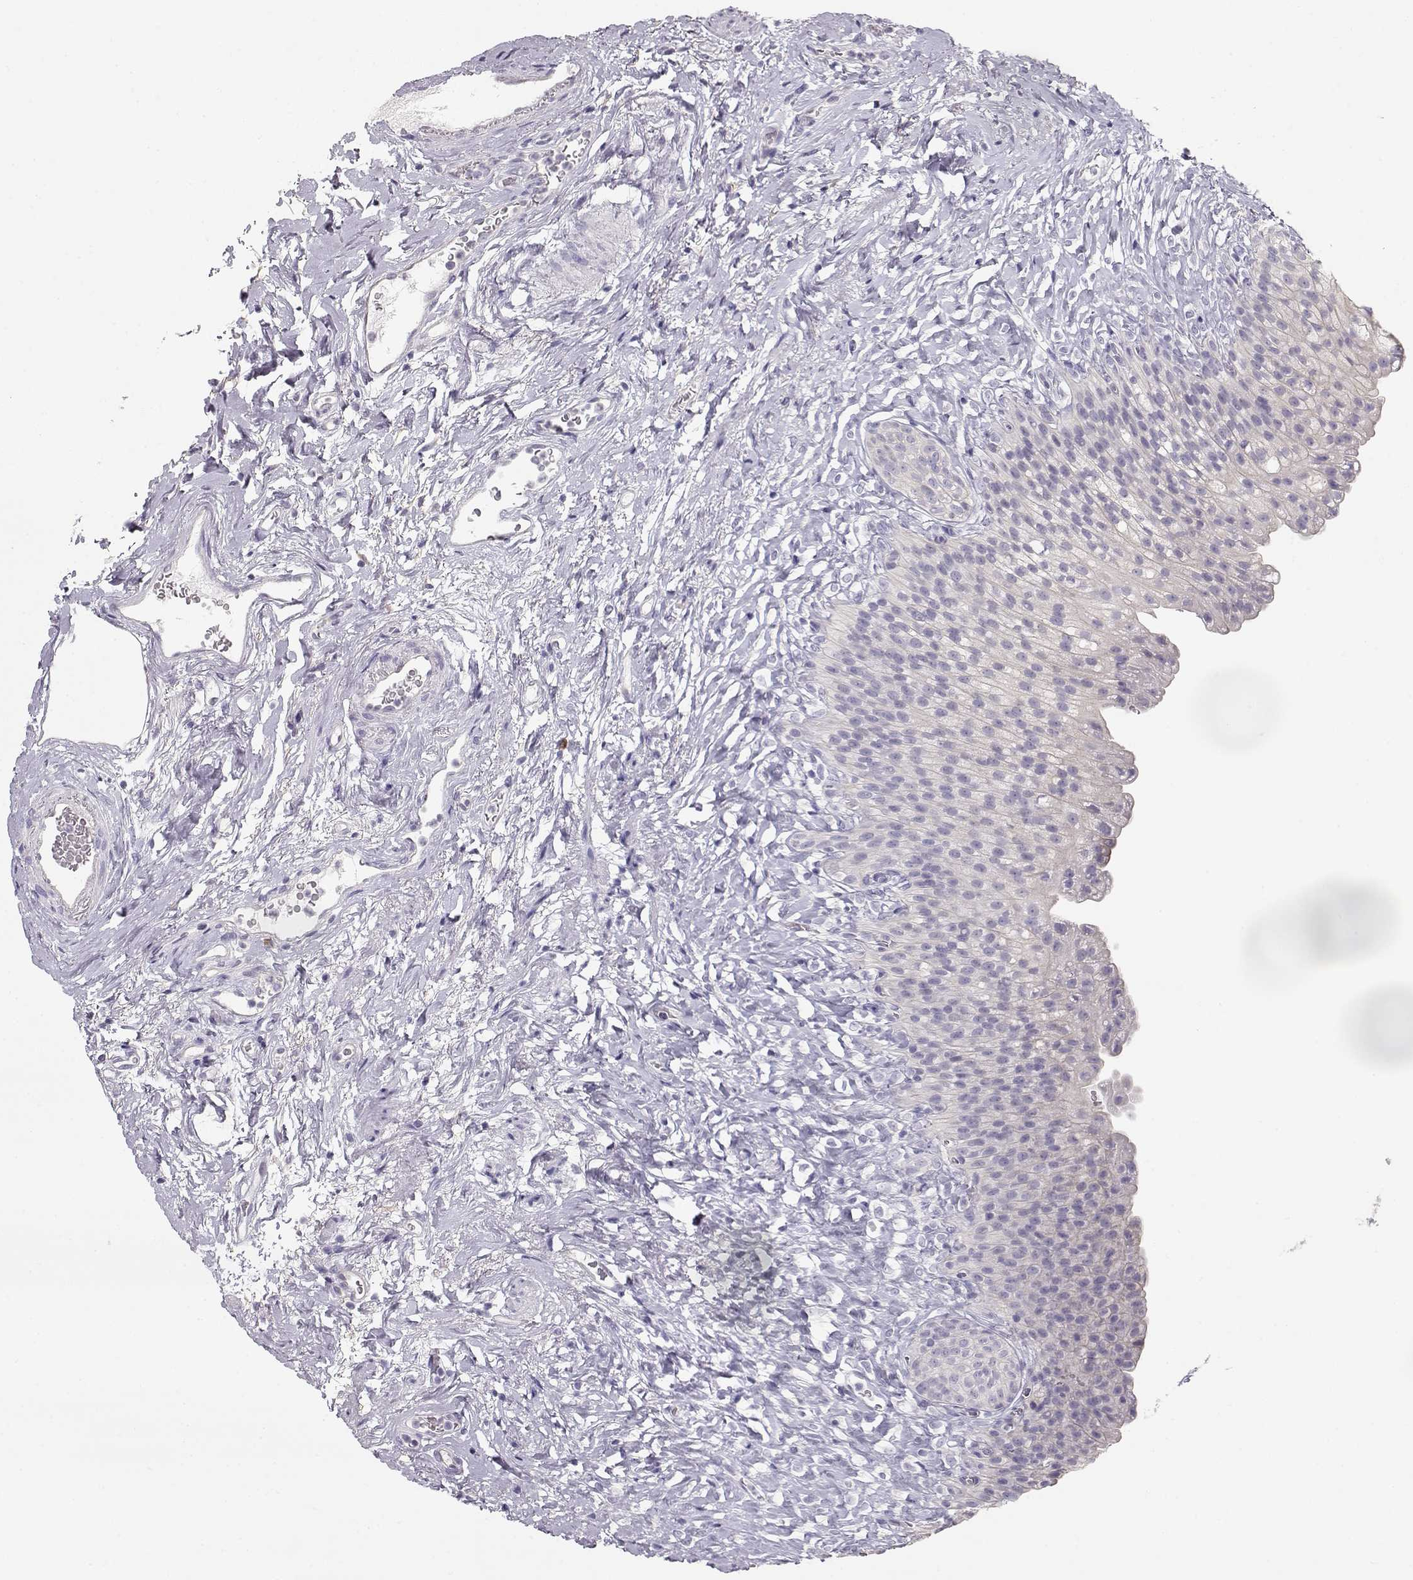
{"staining": {"intensity": "negative", "quantity": "none", "location": "none"}, "tissue": "urinary bladder", "cell_type": "Urothelial cells", "image_type": "normal", "snomed": [{"axis": "morphology", "description": "Normal tissue, NOS"}, {"axis": "topography", "description": "Urinary bladder"}], "caption": "The histopathology image shows no significant positivity in urothelial cells of urinary bladder. The staining is performed using DAB brown chromogen with nuclei counter-stained in using hematoxylin.", "gene": "GLIPR1L2", "patient": {"sex": "male", "age": 76}}